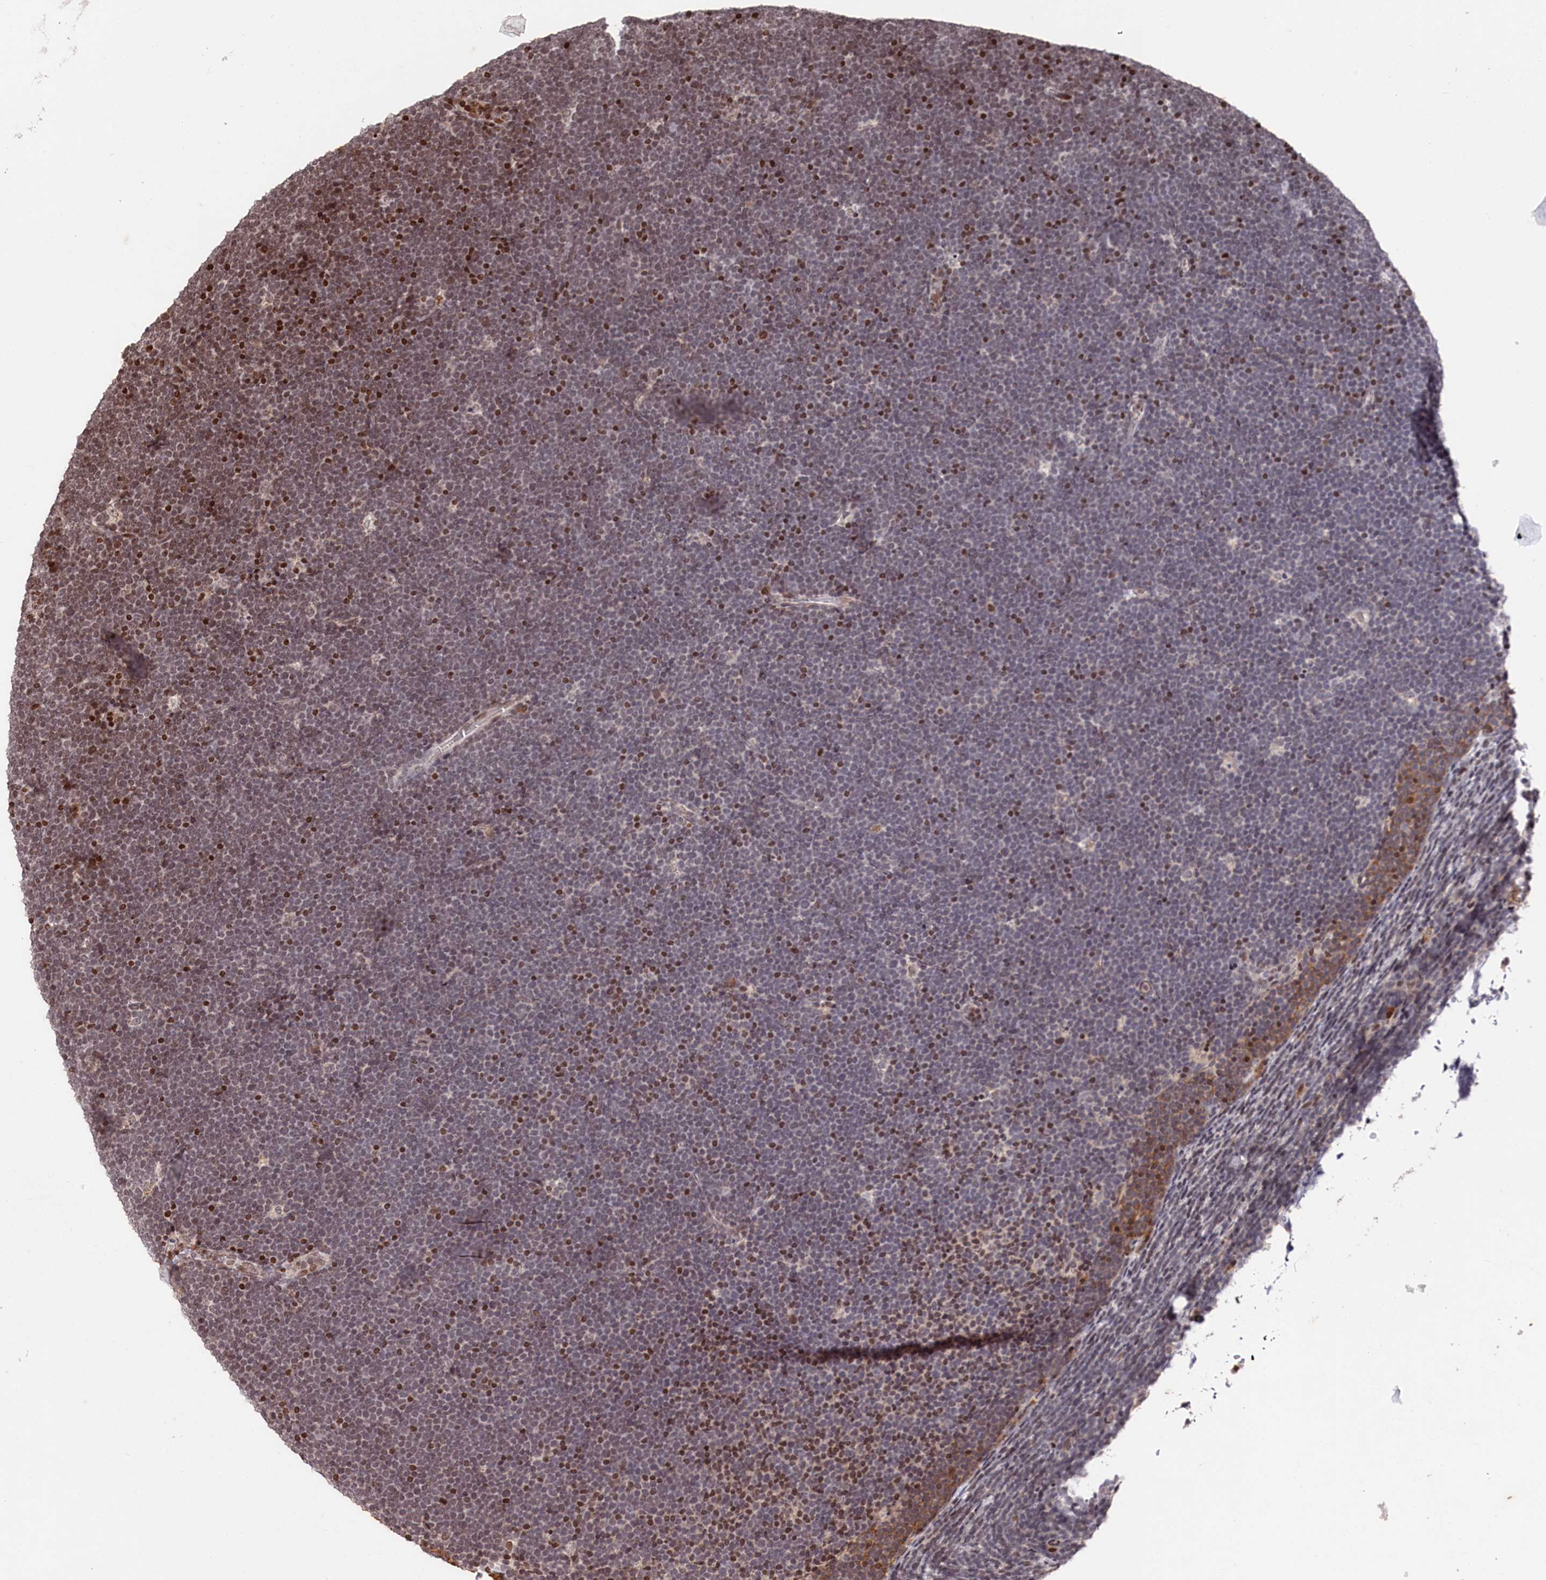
{"staining": {"intensity": "moderate", "quantity": "25%-75%", "location": "nuclear"}, "tissue": "lymphoma", "cell_type": "Tumor cells", "image_type": "cancer", "snomed": [{"axis": "morphology", "description": "Malignant lymphoma, non-Hodgkin's type, High grade"}, {"axis": "topography", "description": "Lymph node"}], "caption": "Human high-grade malignant lymphoma, non-Hodgkin's type stained for a protein (brown) exhibits moderate nuclear positive expression in about 25%-75% of tumor cells.", "gene": "MCF2L2", "patient": {"sex": "male", "age": 13}}